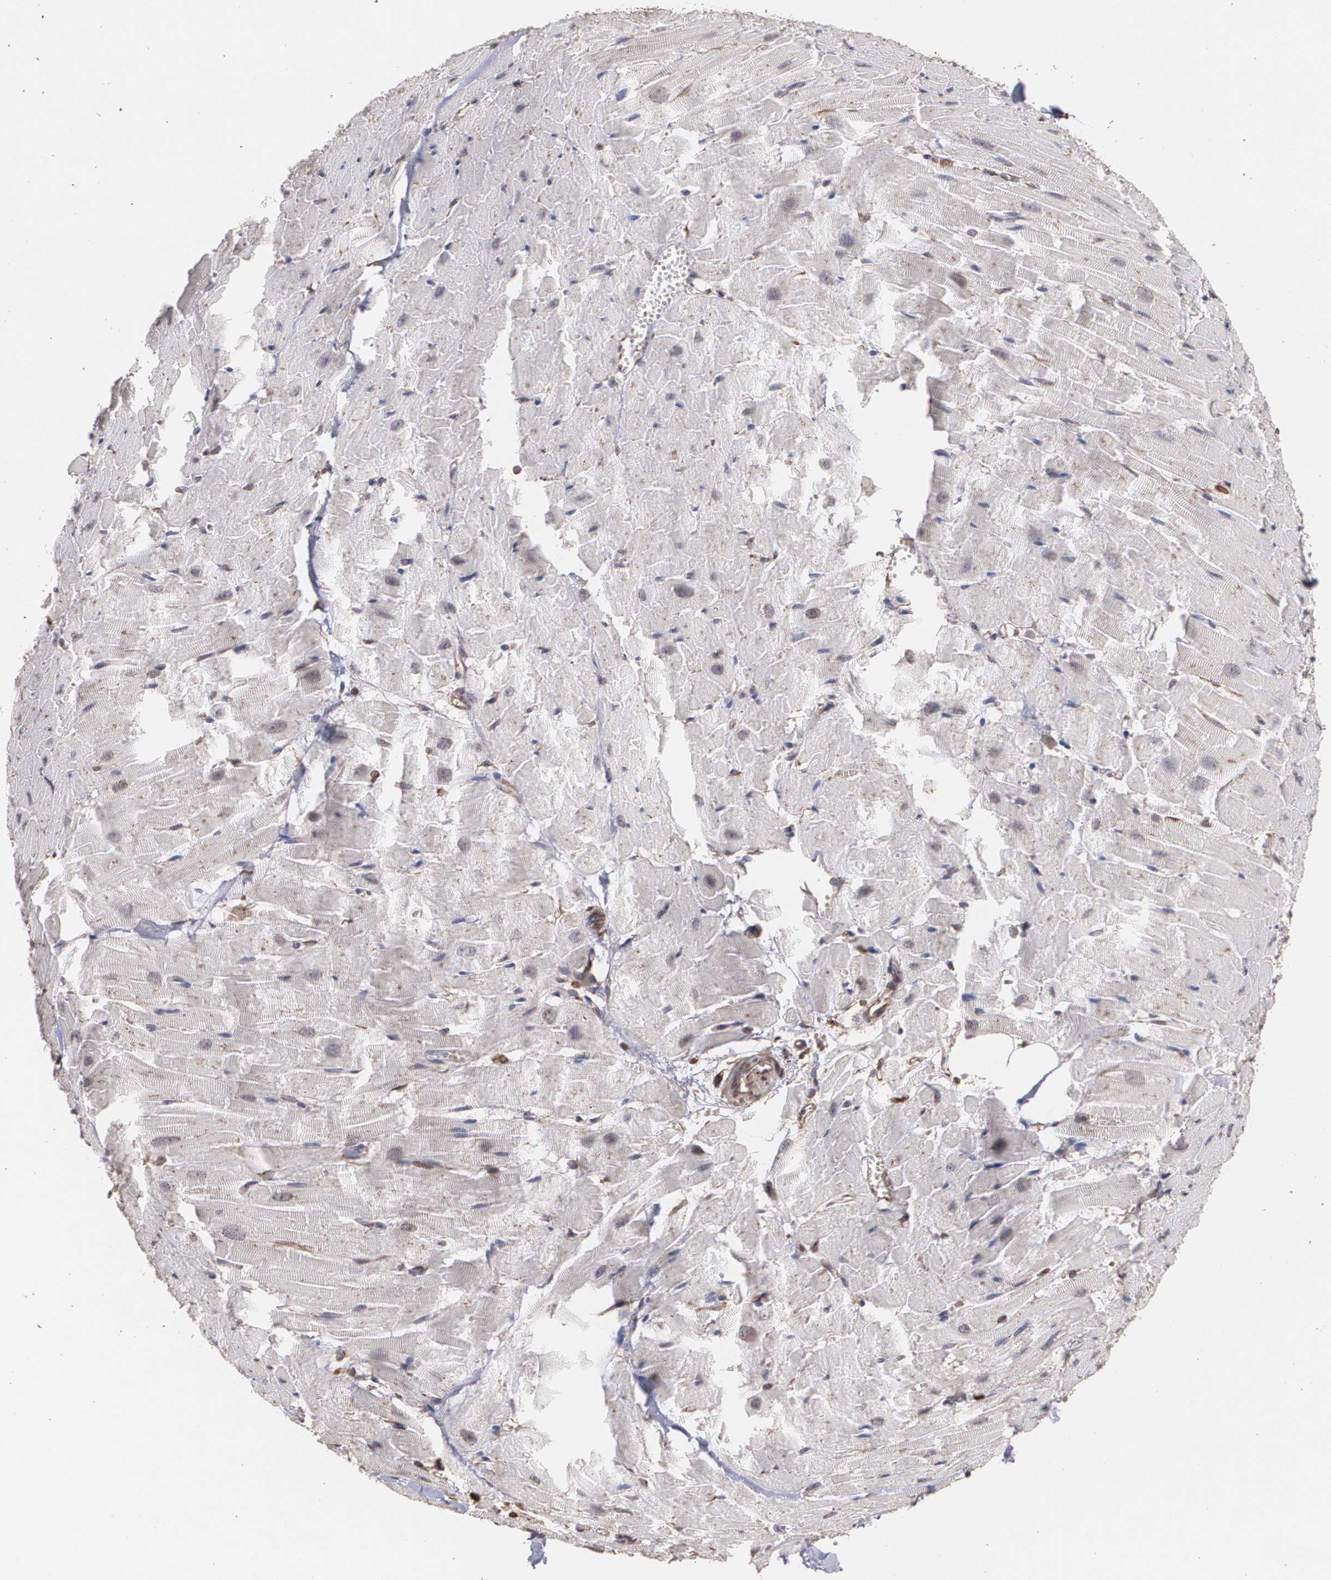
{"staining": {"intensity": "negative", "quantity": "none", "location": "none"}, "tissue": "heart muscle", "cell_type": "Cardiomyocytes", "image_type": "normal", "snomed": [{"axis": "morphology", "description": "Normal tissue, NOS"}, {"axis": "topography", "description": "Heart"}], "caption": "An immunohistochemistry photomicrograph of benign heart muscle is shown. There is no staining in cardiomyocytes of heart muscle.", "gene": "TRIP11", "patient": {"sex": "female", "age": 19}}